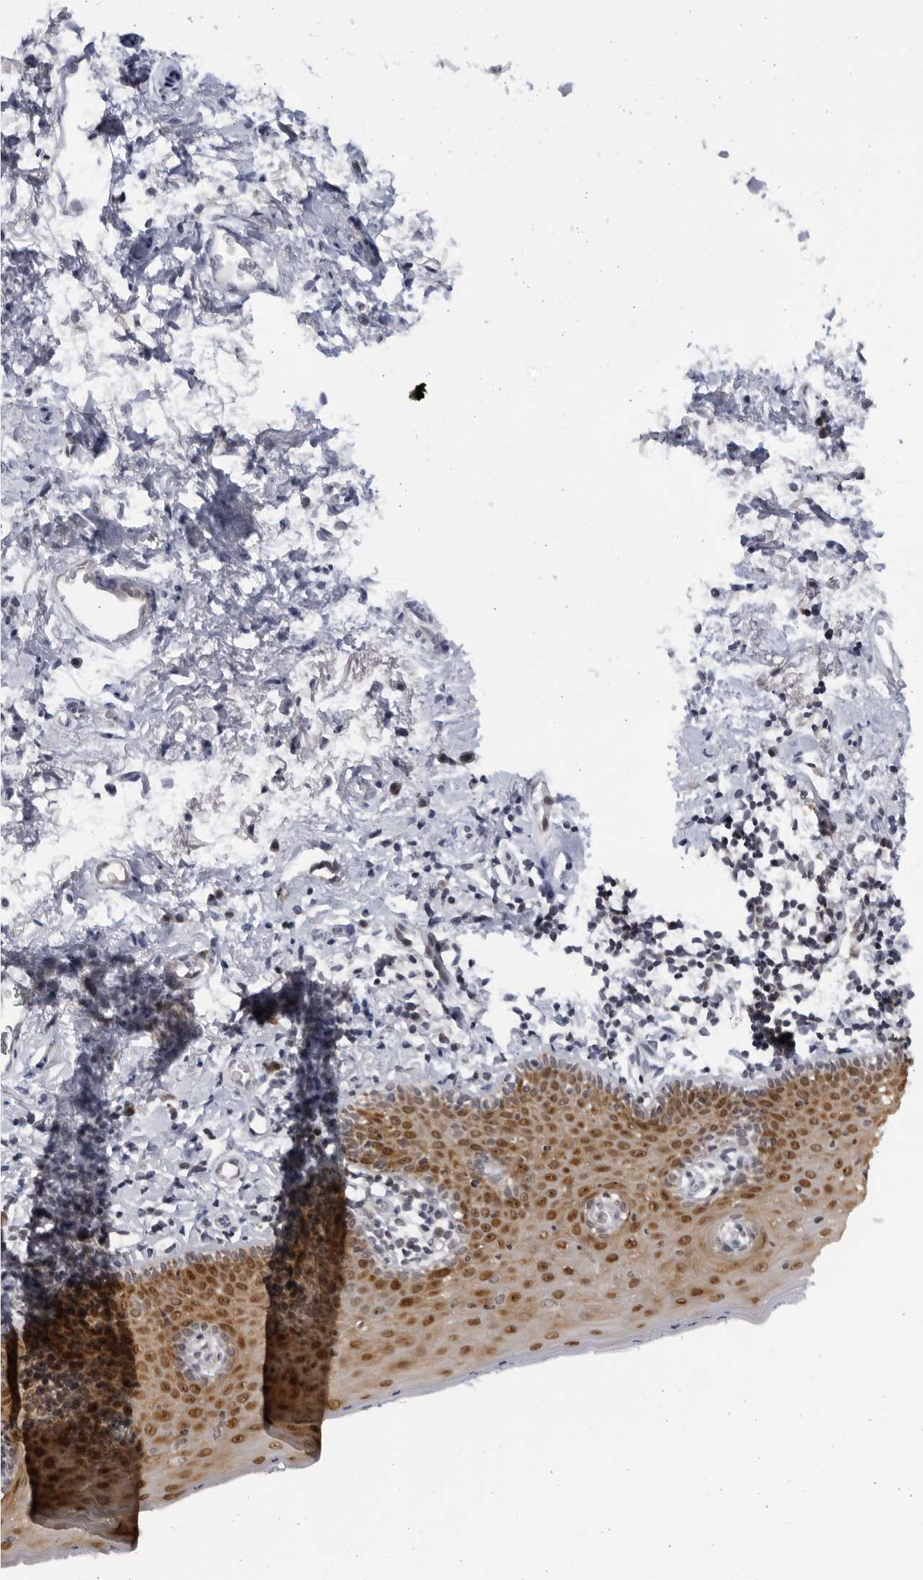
{"staining": {"intensity": "moderate", "quantity": ">75%", "location": "cytoplasmic/membranous,nuclear"}, "tissue": "skin", "cell_type": "Epidermal cells", "image_type": "normal", "snomed": [{"axis": "morphology", "description": "Normal tissue, NOS"}, {"axis": "topography", "description": "Vulva"}], "caption": "A brown stain labels moderate cytoplasmic/membranous,nuclear positivity of a protein in epidermal cells of normal skin. Immunohistochemistry (ihc) stains the protein in brown and the nuclei are stained blue.", "gene": "SLC25A22", "patient": {"sex": "female", "age": 66}}